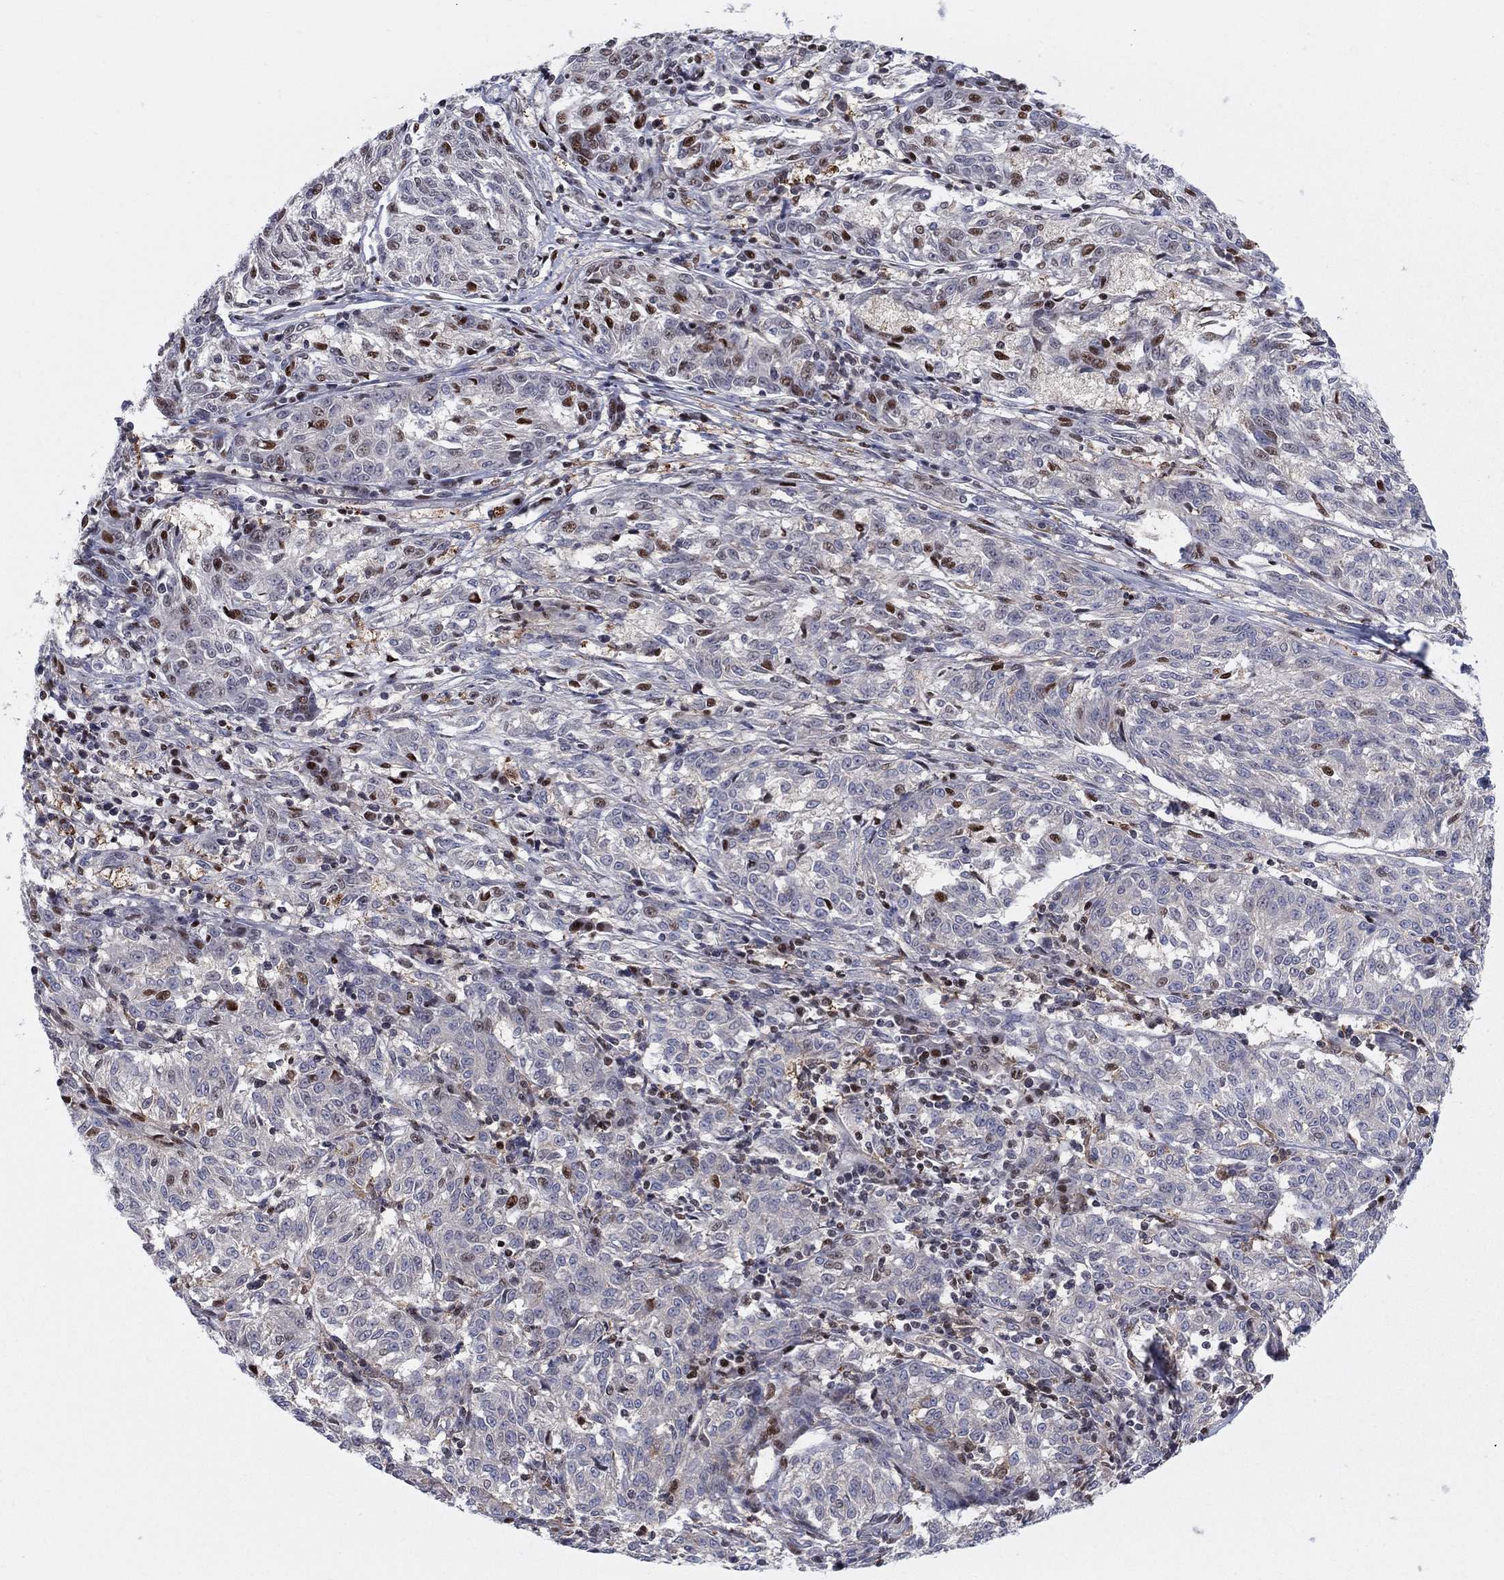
{"staining": {"intensity": "moderate", "quantity": "<25%", "location": "nuclear"}, "tissue": "melanoma", "cell_type": "Tumor cells", "image_type": "cancer", "snomed": [{"axis": "morphology", "description": "Malignant melanoma, NOS"}, {"axis": "topography", "description": "Skin"}], "caption": "An image showing moderate nuclear positivity in approximately <25% of tumor cells in melanoma, as visualized by brown immunohistochemical staining.", "gene": "ZNHIT3", "patient": {"sex": "female", "age": 72}}